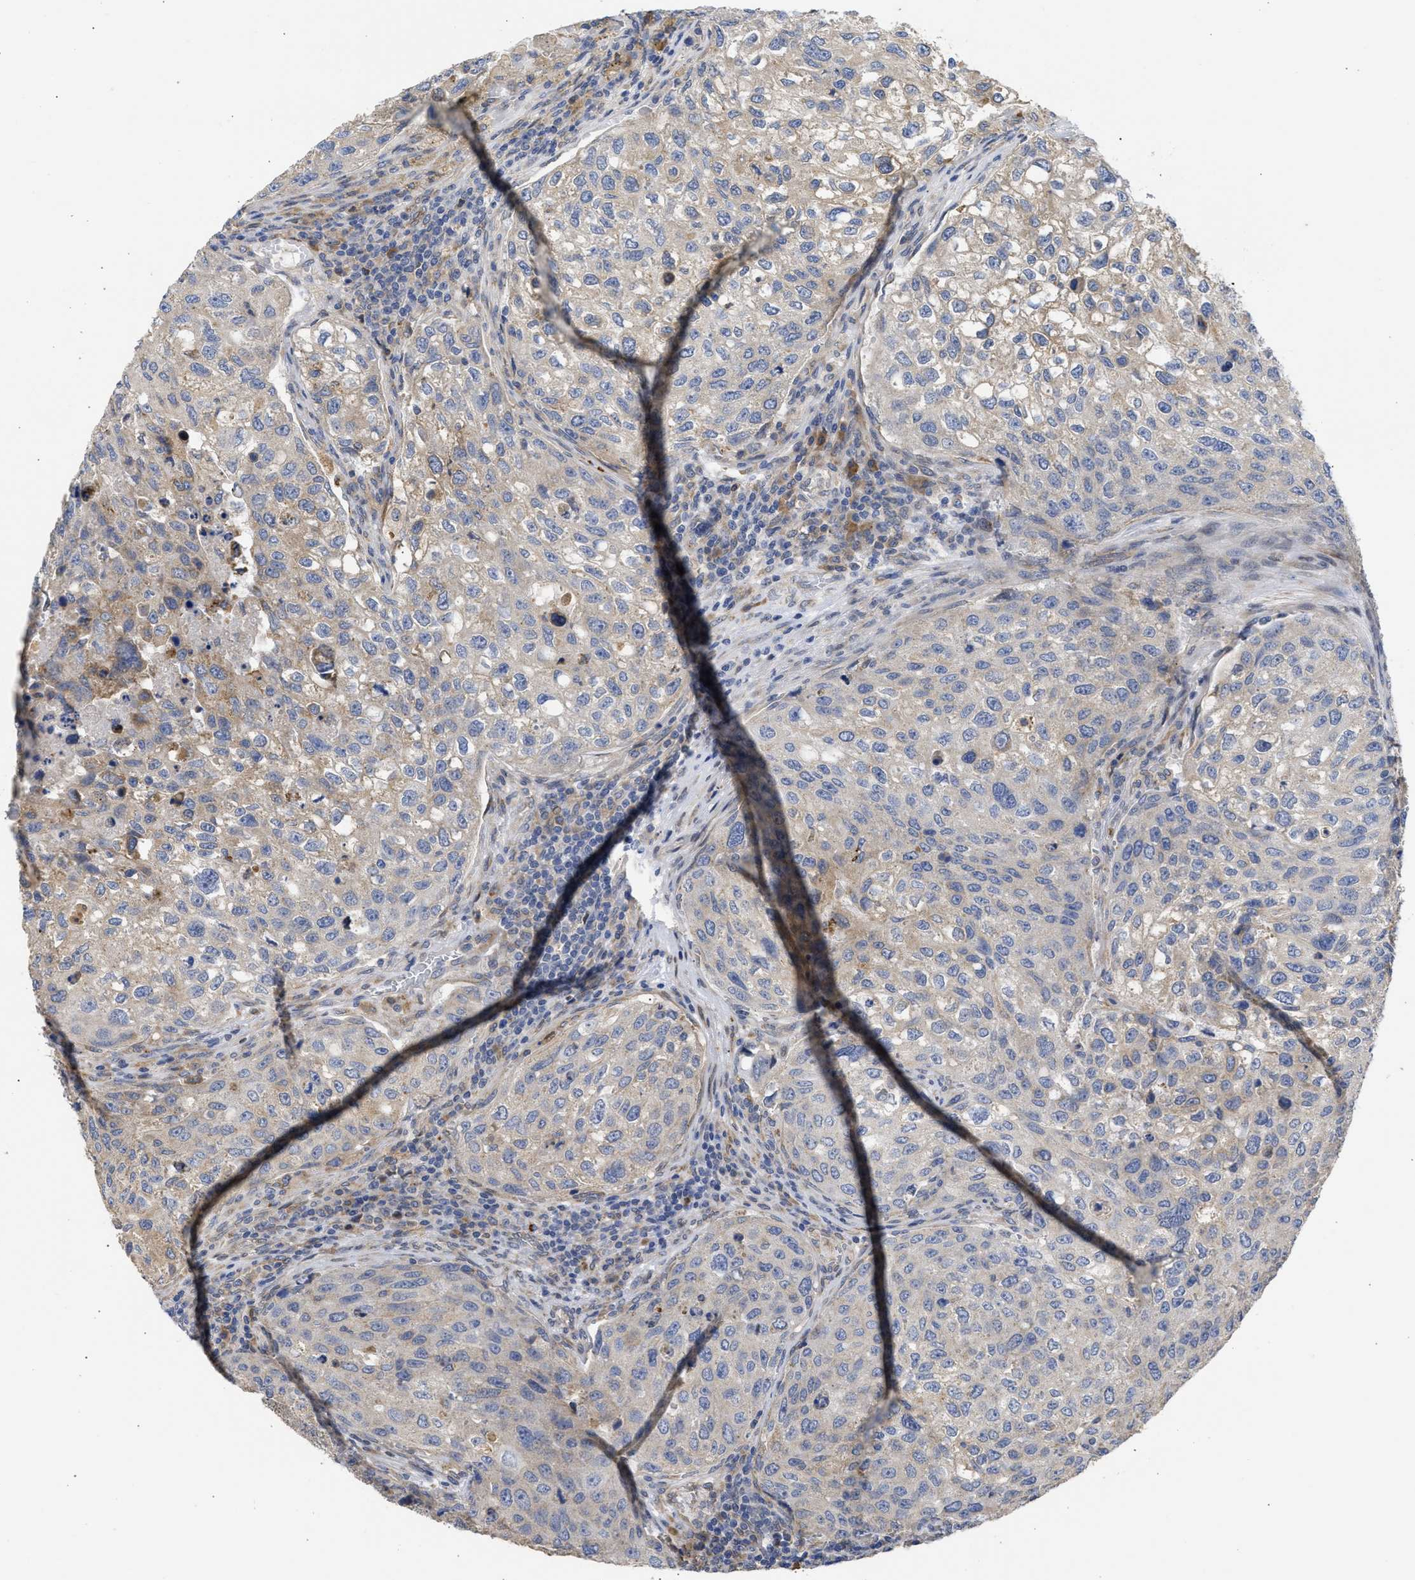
{"staining": {"intensity": "weak", "quantity": ">75%", "location": "cytoplasmic/membranous"}, "tissue": "urothelial cancer", "cell_type": "Tumor cells", "image_type": "cancer", "snomed": [{"axis": "morphology", "description": "Urothelial carcinoma, High grade"}, {"axis": "topography", "description": "Lymph node"}, {"axis": "topography", "description": "Urinary bladder"}], "caption": "Weak cytoplasmic/membranous positivity for a protein is identified in about >75% of tumor cells of urothelial cancer using IHC.", "gene": "TMED1", "patient": {"sex": "male", "age": 51}}